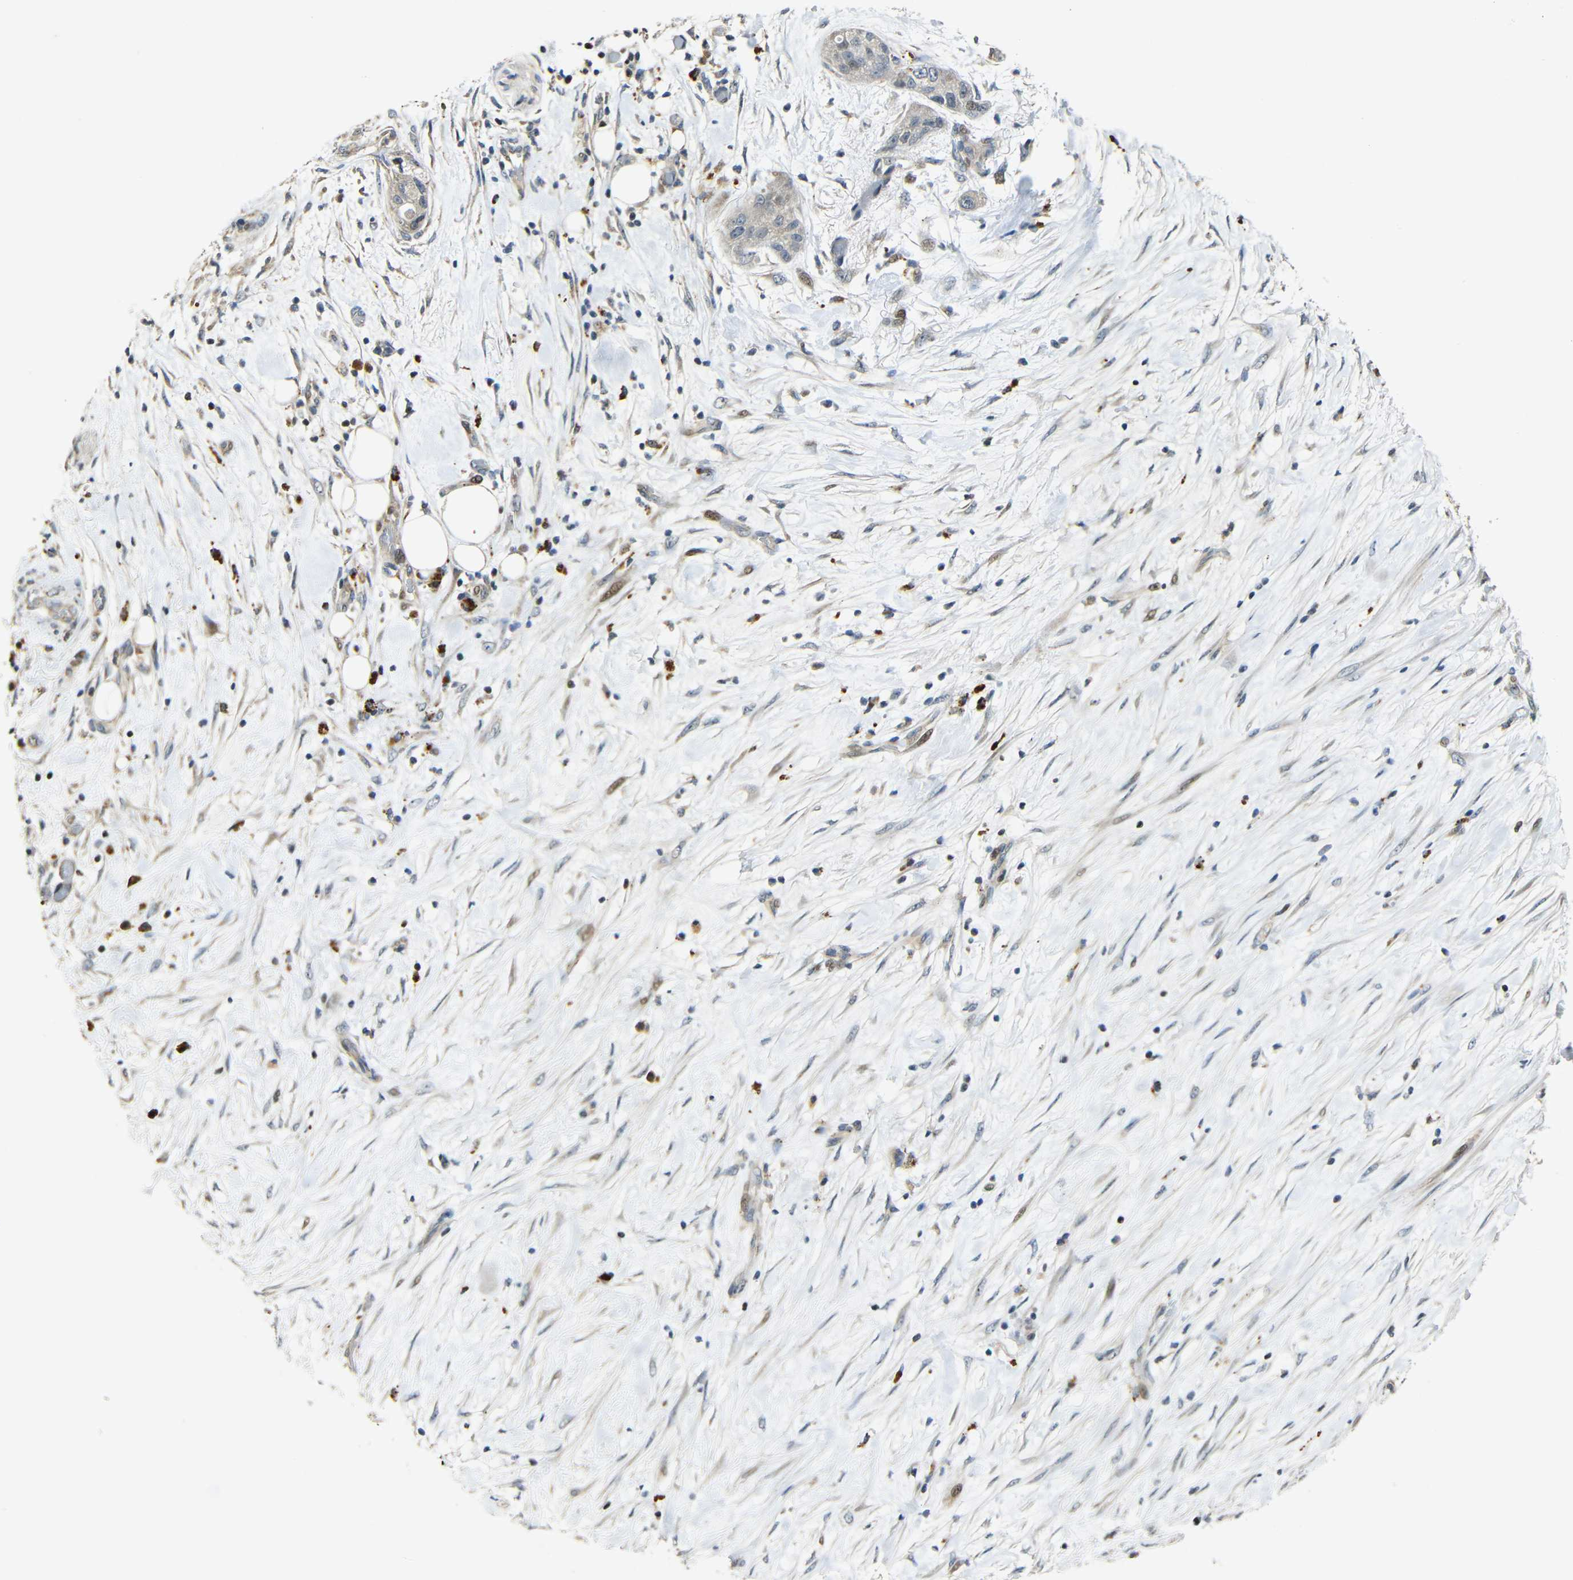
{"staining": {"intensity": "weak", "quantity": "25%-75%", "location": "cytoplasmic/membranous,nuclear"}, "tissue": "pancreatic cancer", "cell_type": "Tumor cells", "image_type": "cancer", "snomed": [{"axis": "morphology", "description": "Adenocarcinoma, NOS"}, {"axis": "topography", "description": "Pancreas"}], "caption": "About 25%-75% of tumor cells in human pancreatic cancer show weak cytoplasmic/membranous and nuclear protein staining as visualized by brown immunohistochemical staining.", "gene": "KAZALD1", "patient": {"sex": "female", "age": 78}}